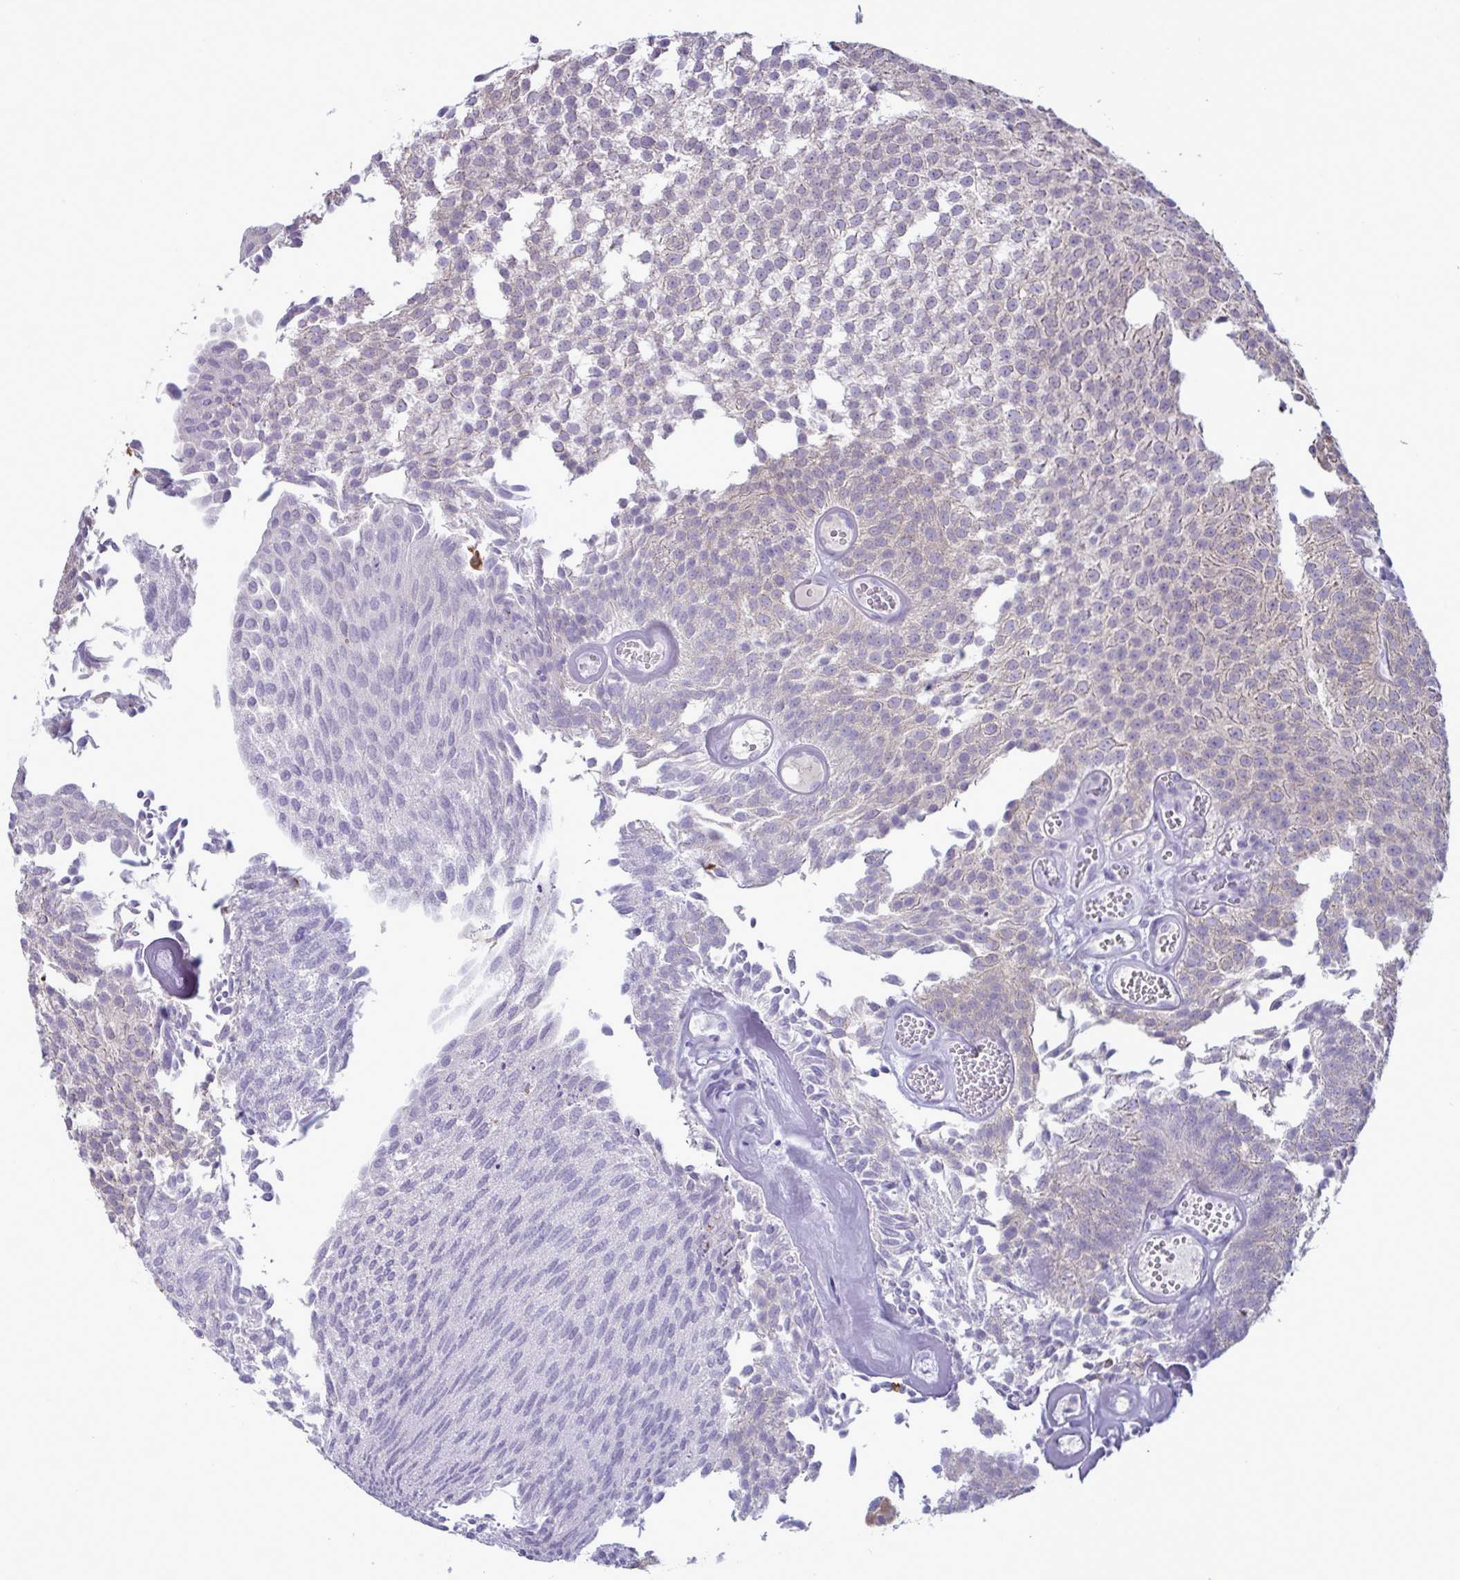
{"staining": {"intensity": "weak", "quantity": "<25%", "location": "cytoplasmic/membranous"}, "tissue": "urothelial cancer", "cell_type": "Tumor cells", "image_type": "cancer", "snomed": [{"axis": "morphology", "description": "Urothelial carcinoma, Low grade"}, {"axis": "topography", "description": "Urinary bladder"}], "caption": "There is no significant positivity in tumor cells of low-grade urothelial carcinoma.", "gene": "TENT5D", "patient": {"sex": "male", "age": 82}}